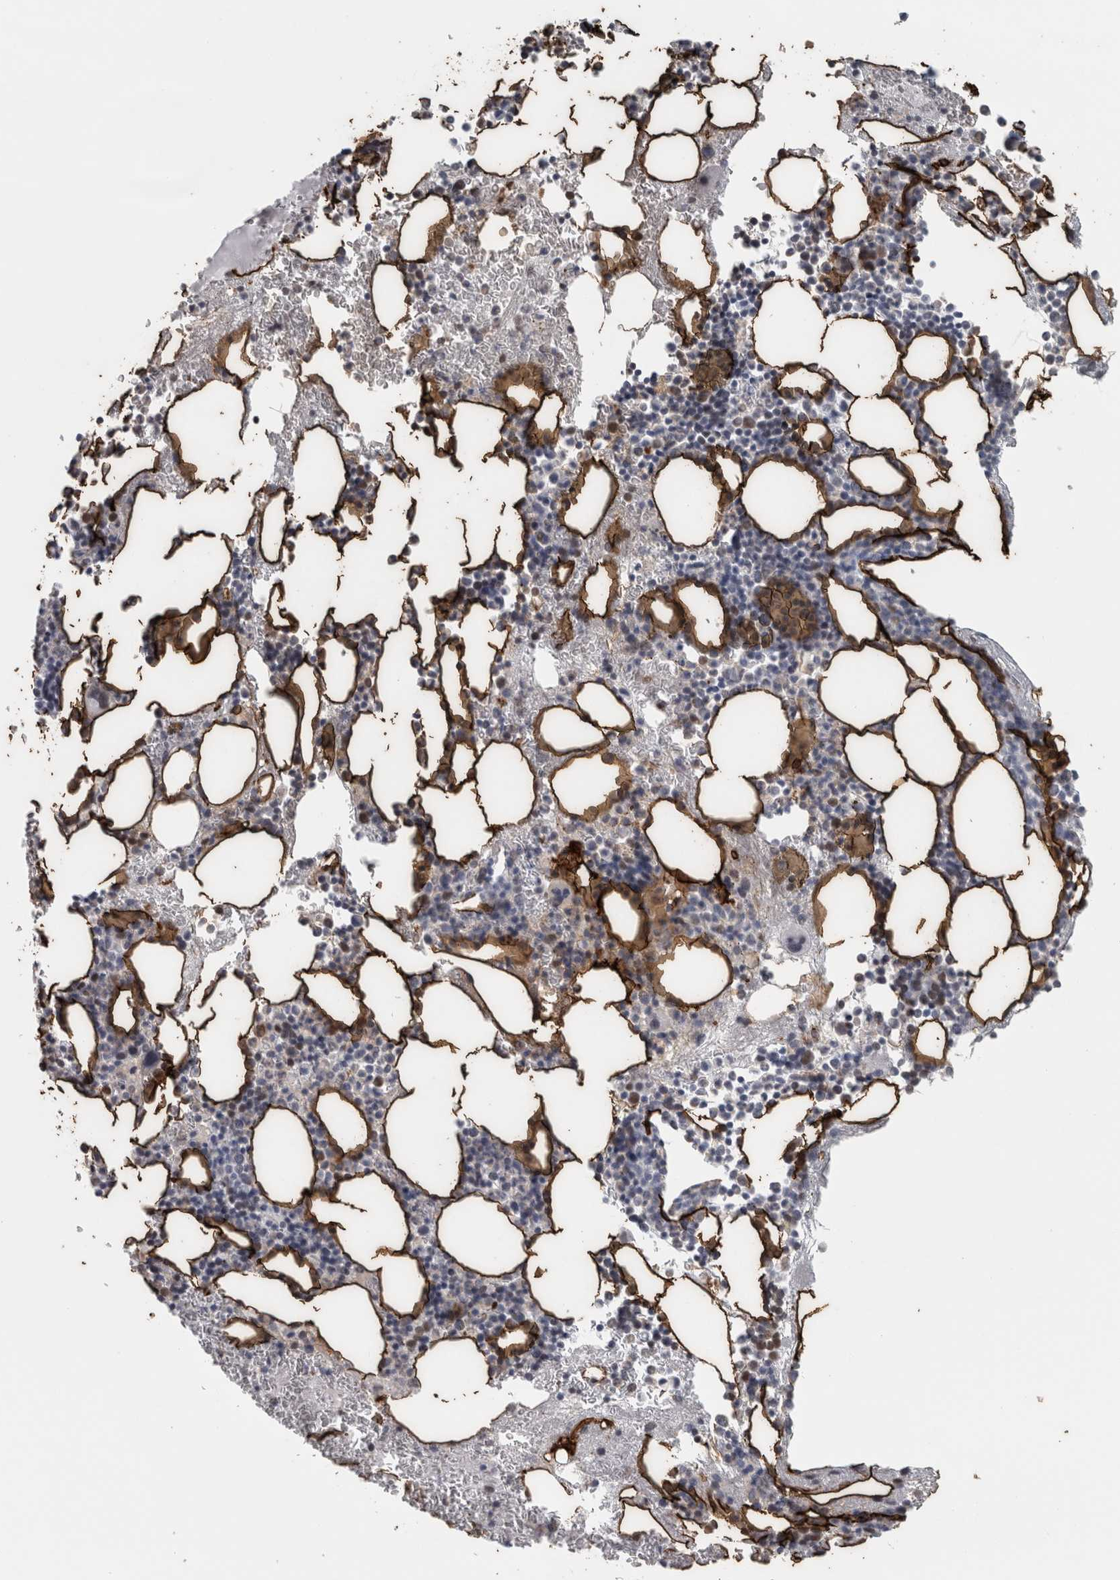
{"staining": {"intensity": "negative", "quantity": "none", "location": "none"}, "tissue": "bone marrow", "cell_type": "Hematopoietic cells", "image_type": "normal", "snomed": [{"axis": "morphology", "description": "Normal tissue, NOS"}, {"axis": "morphology", "description": "Inflammation, NOS"}, {"axis": "topography", "description": "Bone marrow"}], "caption": "There is no significant staining in hematopoietic cells of bone marrow. The staining is performed using DAB (3,3'-diaminobenzidine) brown chromogen with nuclei counter-stained in using hematoxylin.", "gene": "PLIN1", "patient": {"sex": "female", "age": 67}}